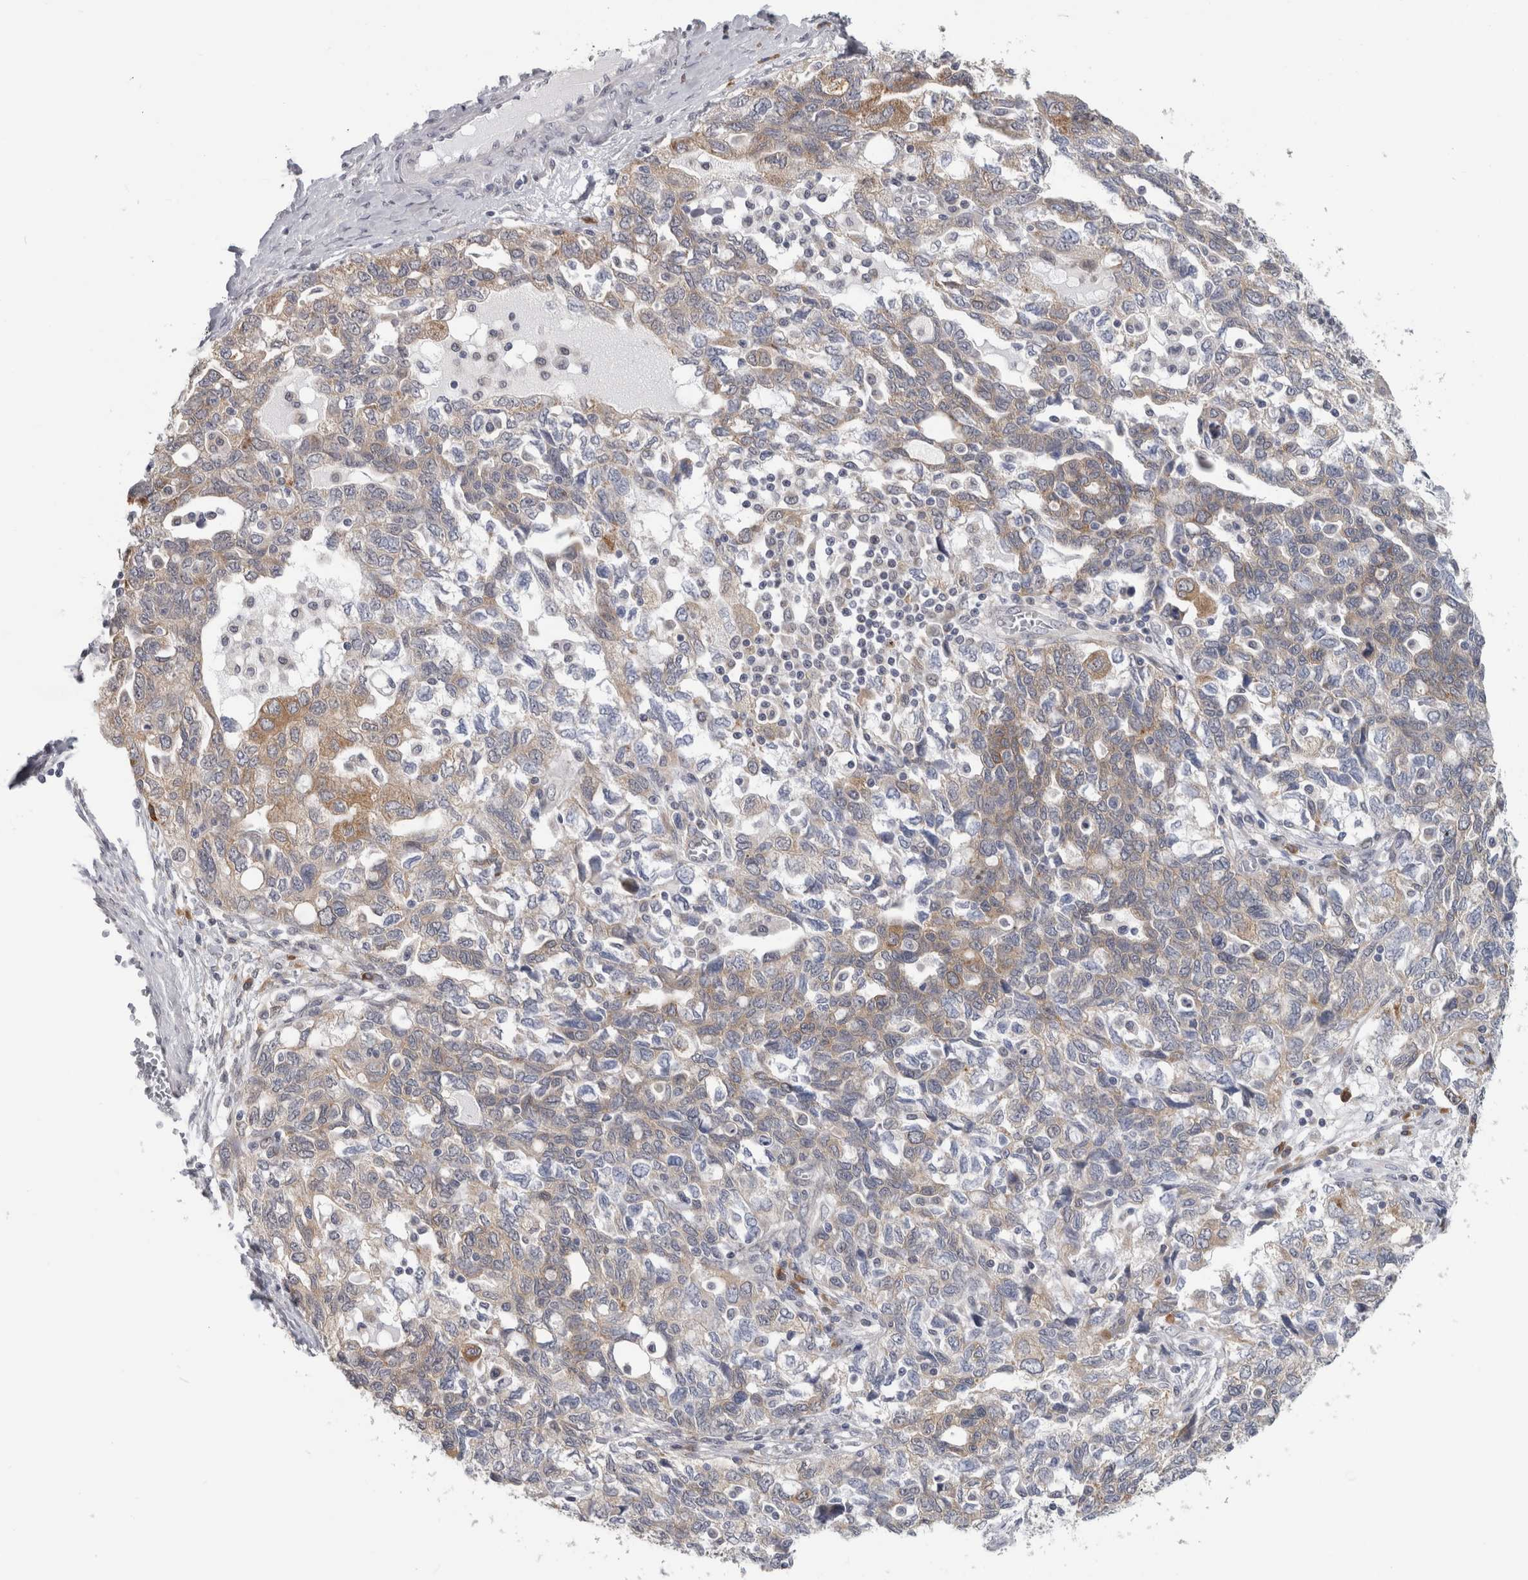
{"staining": {"intensity": "moderate", "quantity": "<25%", "location": "cytoplasmic/membranous"}, "tissue": "ovarian cancer", "cell_type": "Tumor cells", "image_type": "cancer", "snomed": [{"axis": "morphology", "description": "Carcinoma, NOS"}, {"axis": "morphology", "description": "Cystadenocarcinoma, serous, NOS"}, {"axis": "topography", "description": "Ovary"}], "caption": "Tumor cells reveal low levels of moderate cytoplasmic/membranous staining in about <25% of cells in ovarian serous cystadenocarcinoma. (DAB IHC, brown staining for protein, blue staining for nuclei).", "gene": "TMEM242", "patient": {"sex": "female", "age": 69}}